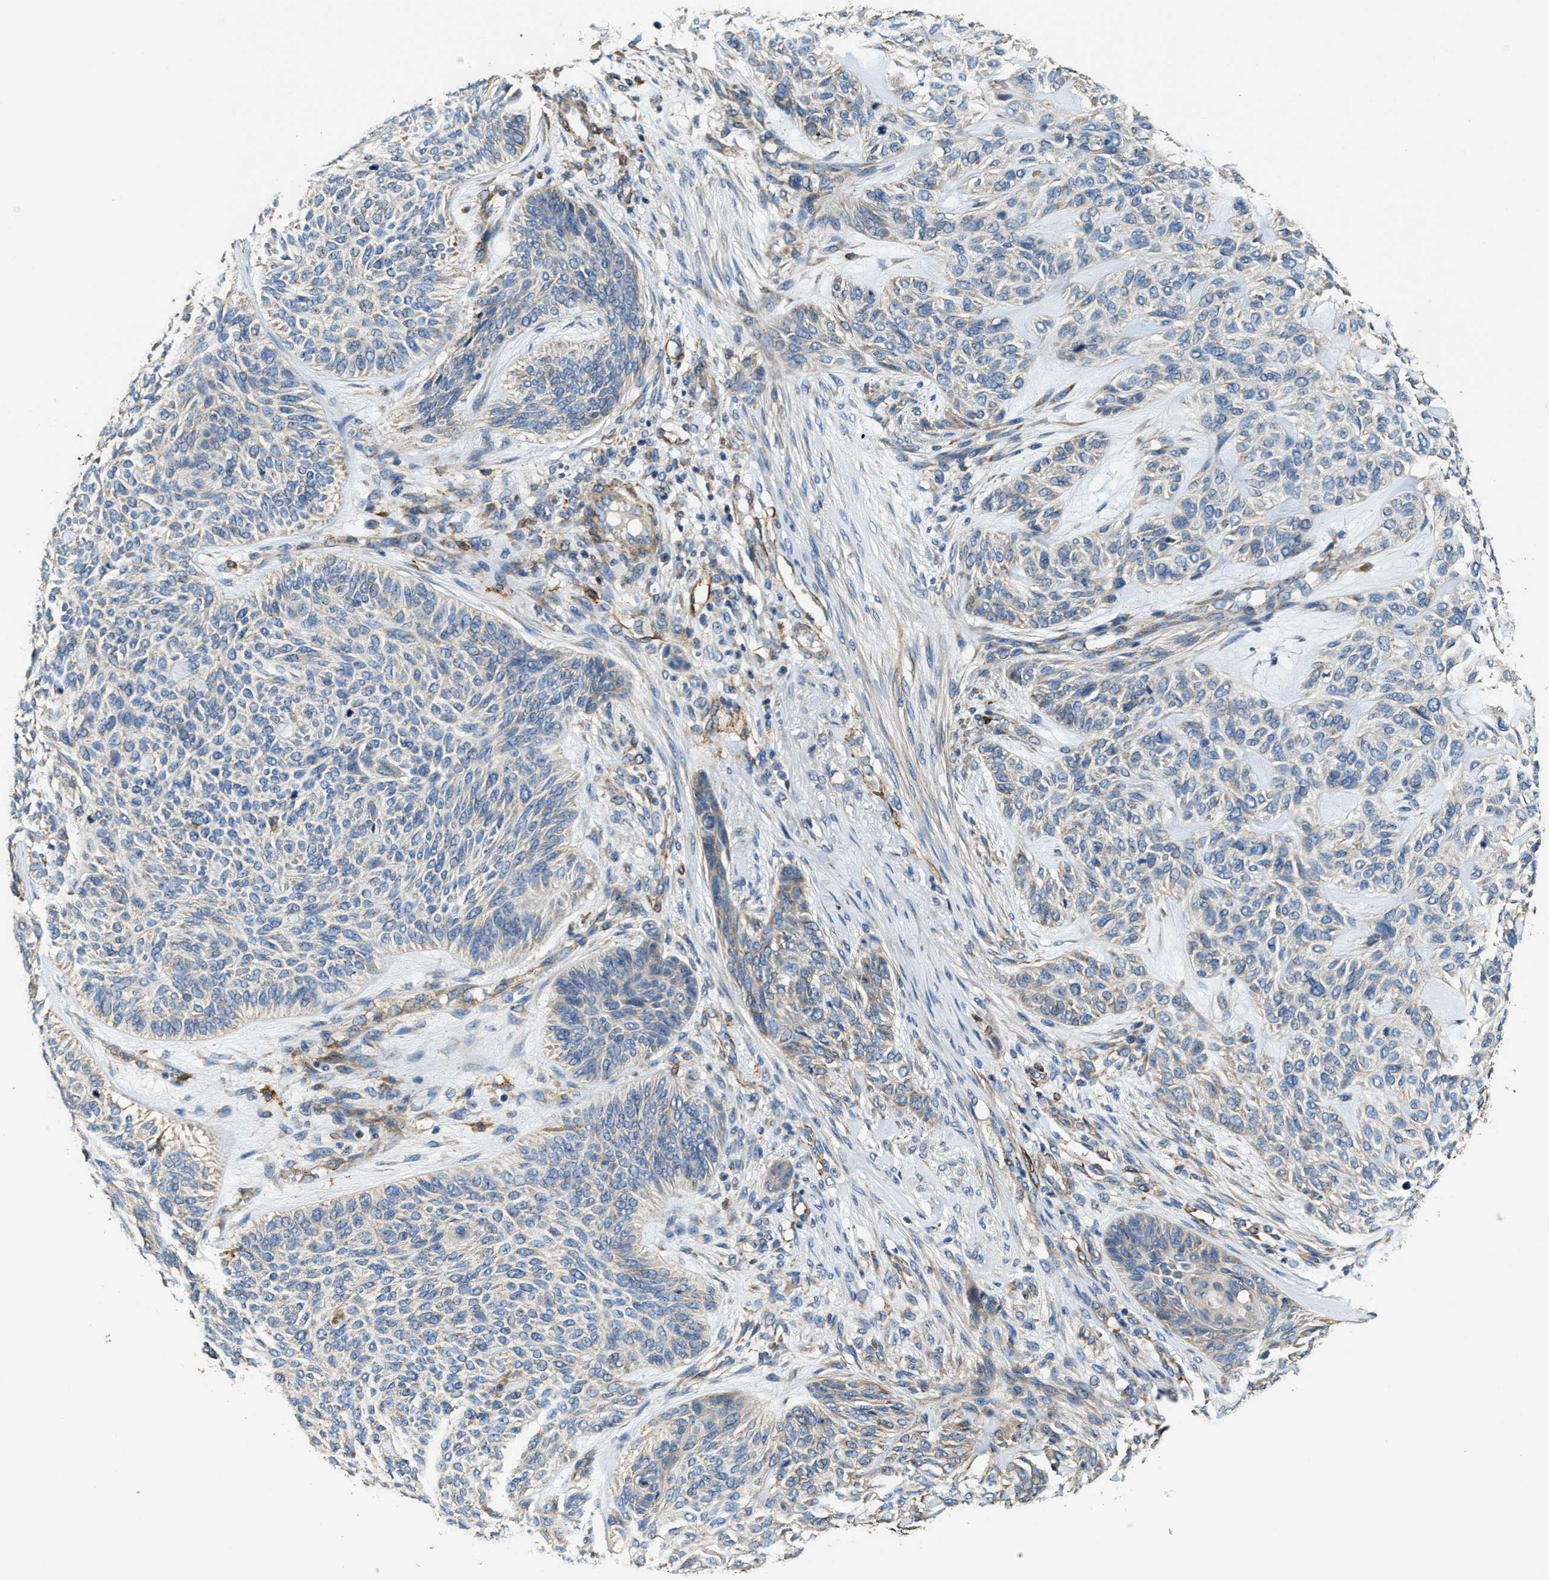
{"staining": {"intensity": "weak", "quantity": "<25%", "location": "cytoplasmic/membranous"}, "tissue": "skin cancer", "cell_type": "Tumor cells", "image_type": "cancer", "snomed": [{"axis": "morphology", "description": "Basal cell carcinoma"}, {"axis": "topography", "description": "Skin"}], "caption": "Basal cell carcinoma (skin) was stained to show a protein in brown. There is no significant positivity in tumor cells.", "gene": "GFRA3", "patient": {"sex": "male", "age": 55}}